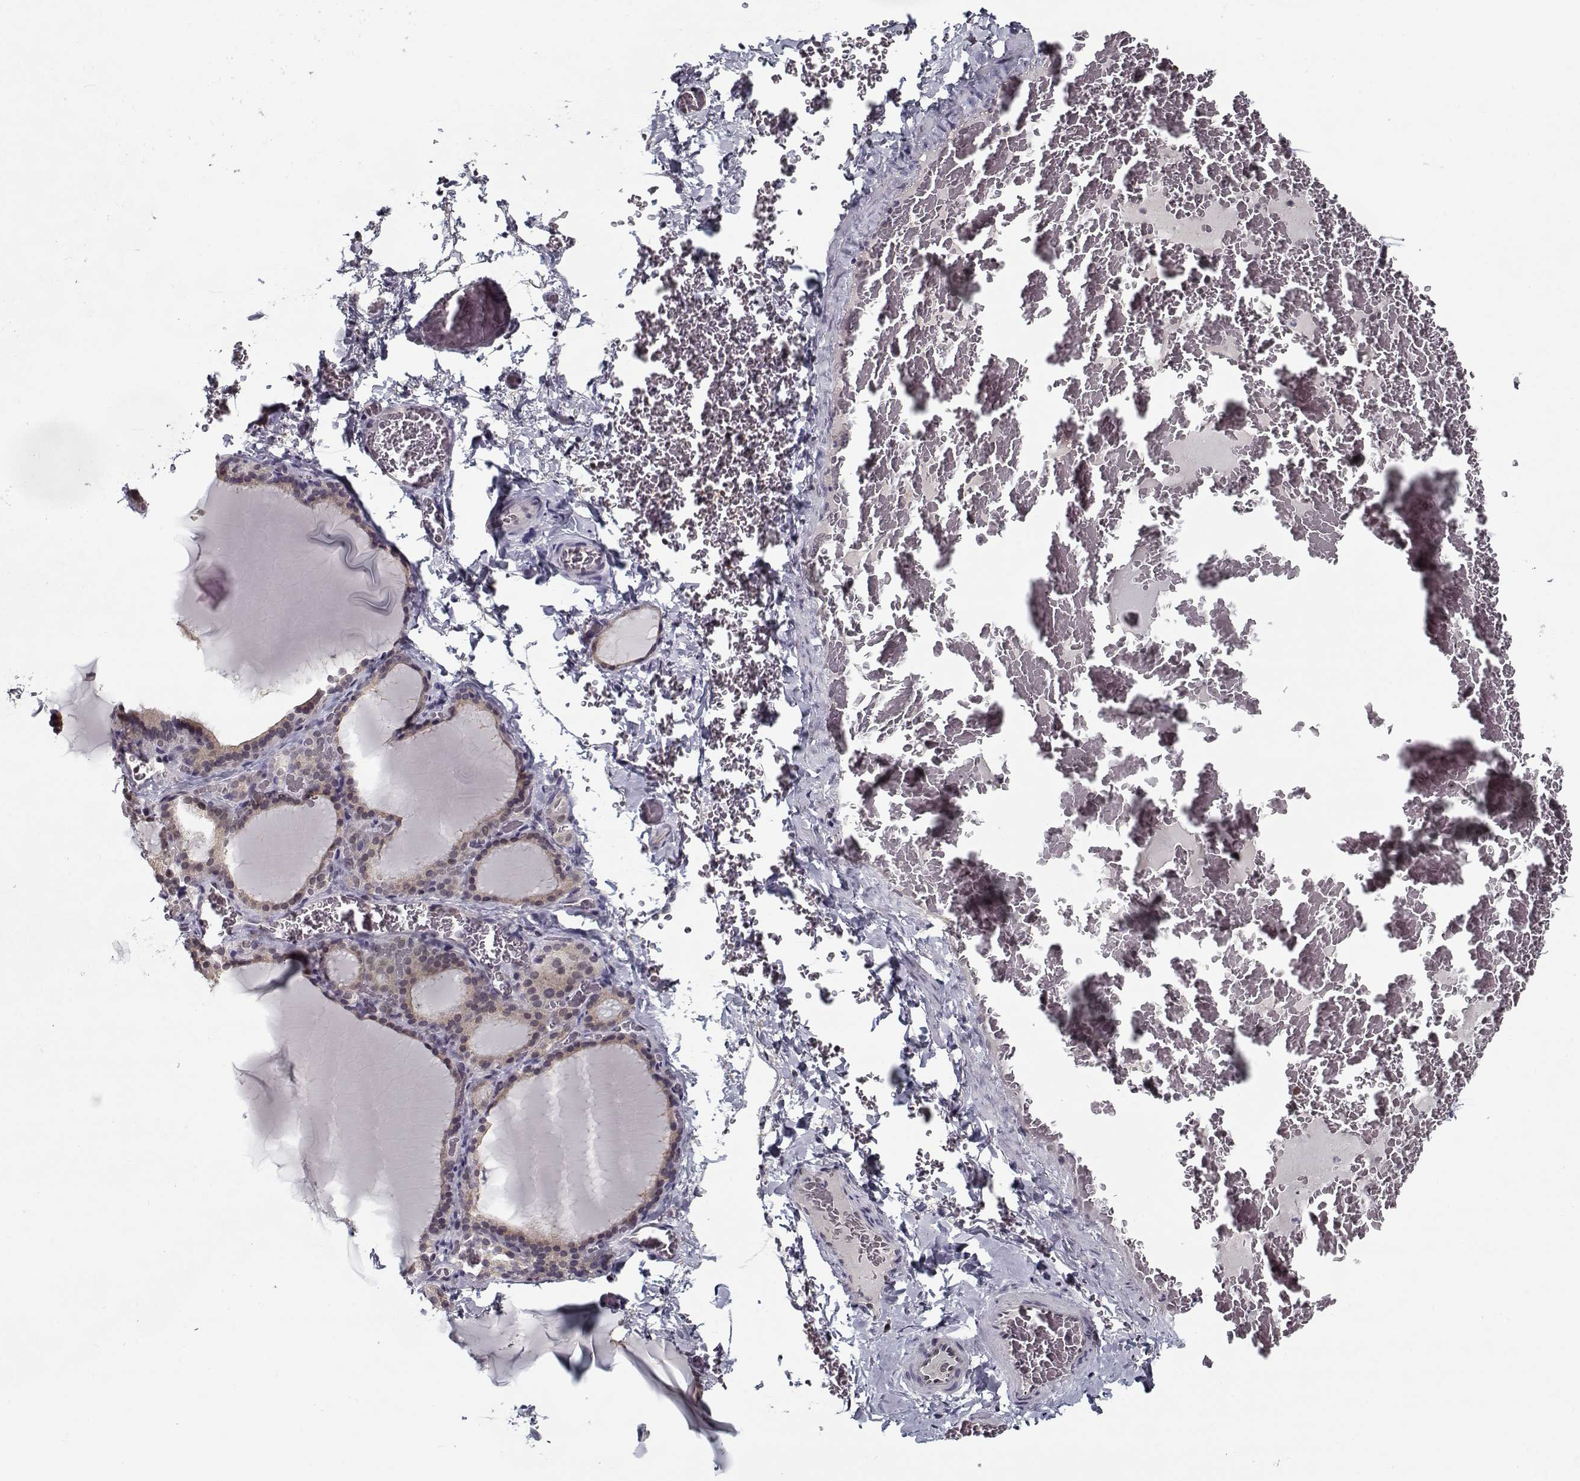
{"staining": {"intensity": "weak", "quantity": "<25%", "location": "cytoplasmic/membranous"}, "tissue": "thyroid gland", "cell_type": "Glandular cells", "image_type": "normal", "snomed": [{"axis": "morphology", "description": "Normal tissue, NOS"}, {"axis": "morphology", "description": "Hyperplasia, NOS"}, {"axis": "topography", "description": "Thyroid gland"}], "caption": "High magnification brightfield microscopy of normal thyroid gland stained with DAB (brown) and counterstained with hematoxylin (blue): glandular cells show no significant positivity. (DAB immunohistochemistry with hematoxylin counter stain).", "gene": "TESPA1", "patient": {"sex": "female", "age": 27}}